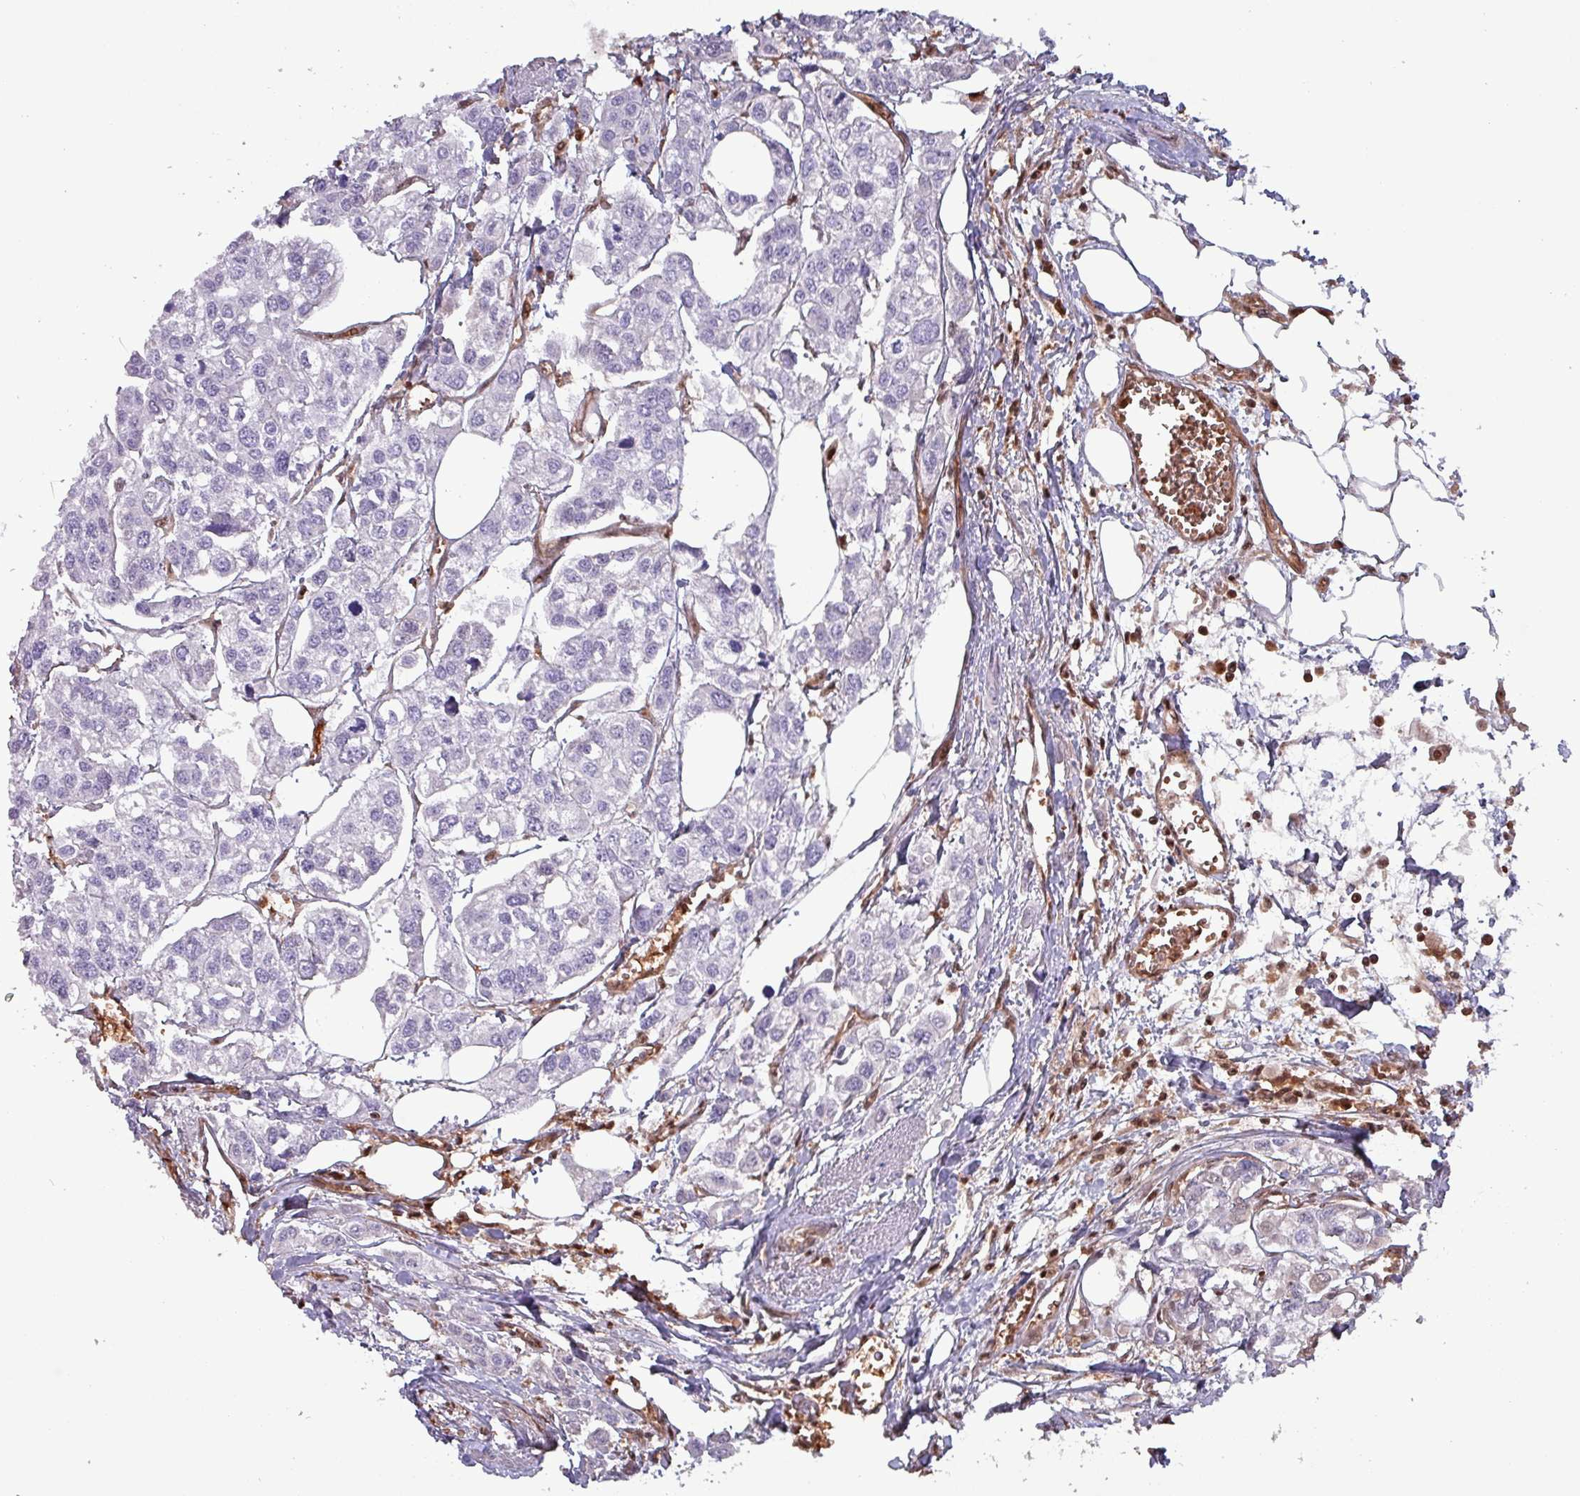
{"staining": {"intensity": "negative", "quantity": "none", "location": "none"}, "tissue": "urothelial cancer", "cell_type": "Tumor cells", "image_type": "cancer", "snomed": [{"axis": "morphology", "description": "Urothelial carcinoma, High grade"}, {"axis": "topography", "description": "Urinary bladder"}], "caption": "There is no significant positivity in tumor cells of urothelial carcinoma (high-grade).", "gene": "PSMB8", "patient": {"sex": "male", "age": 67}}